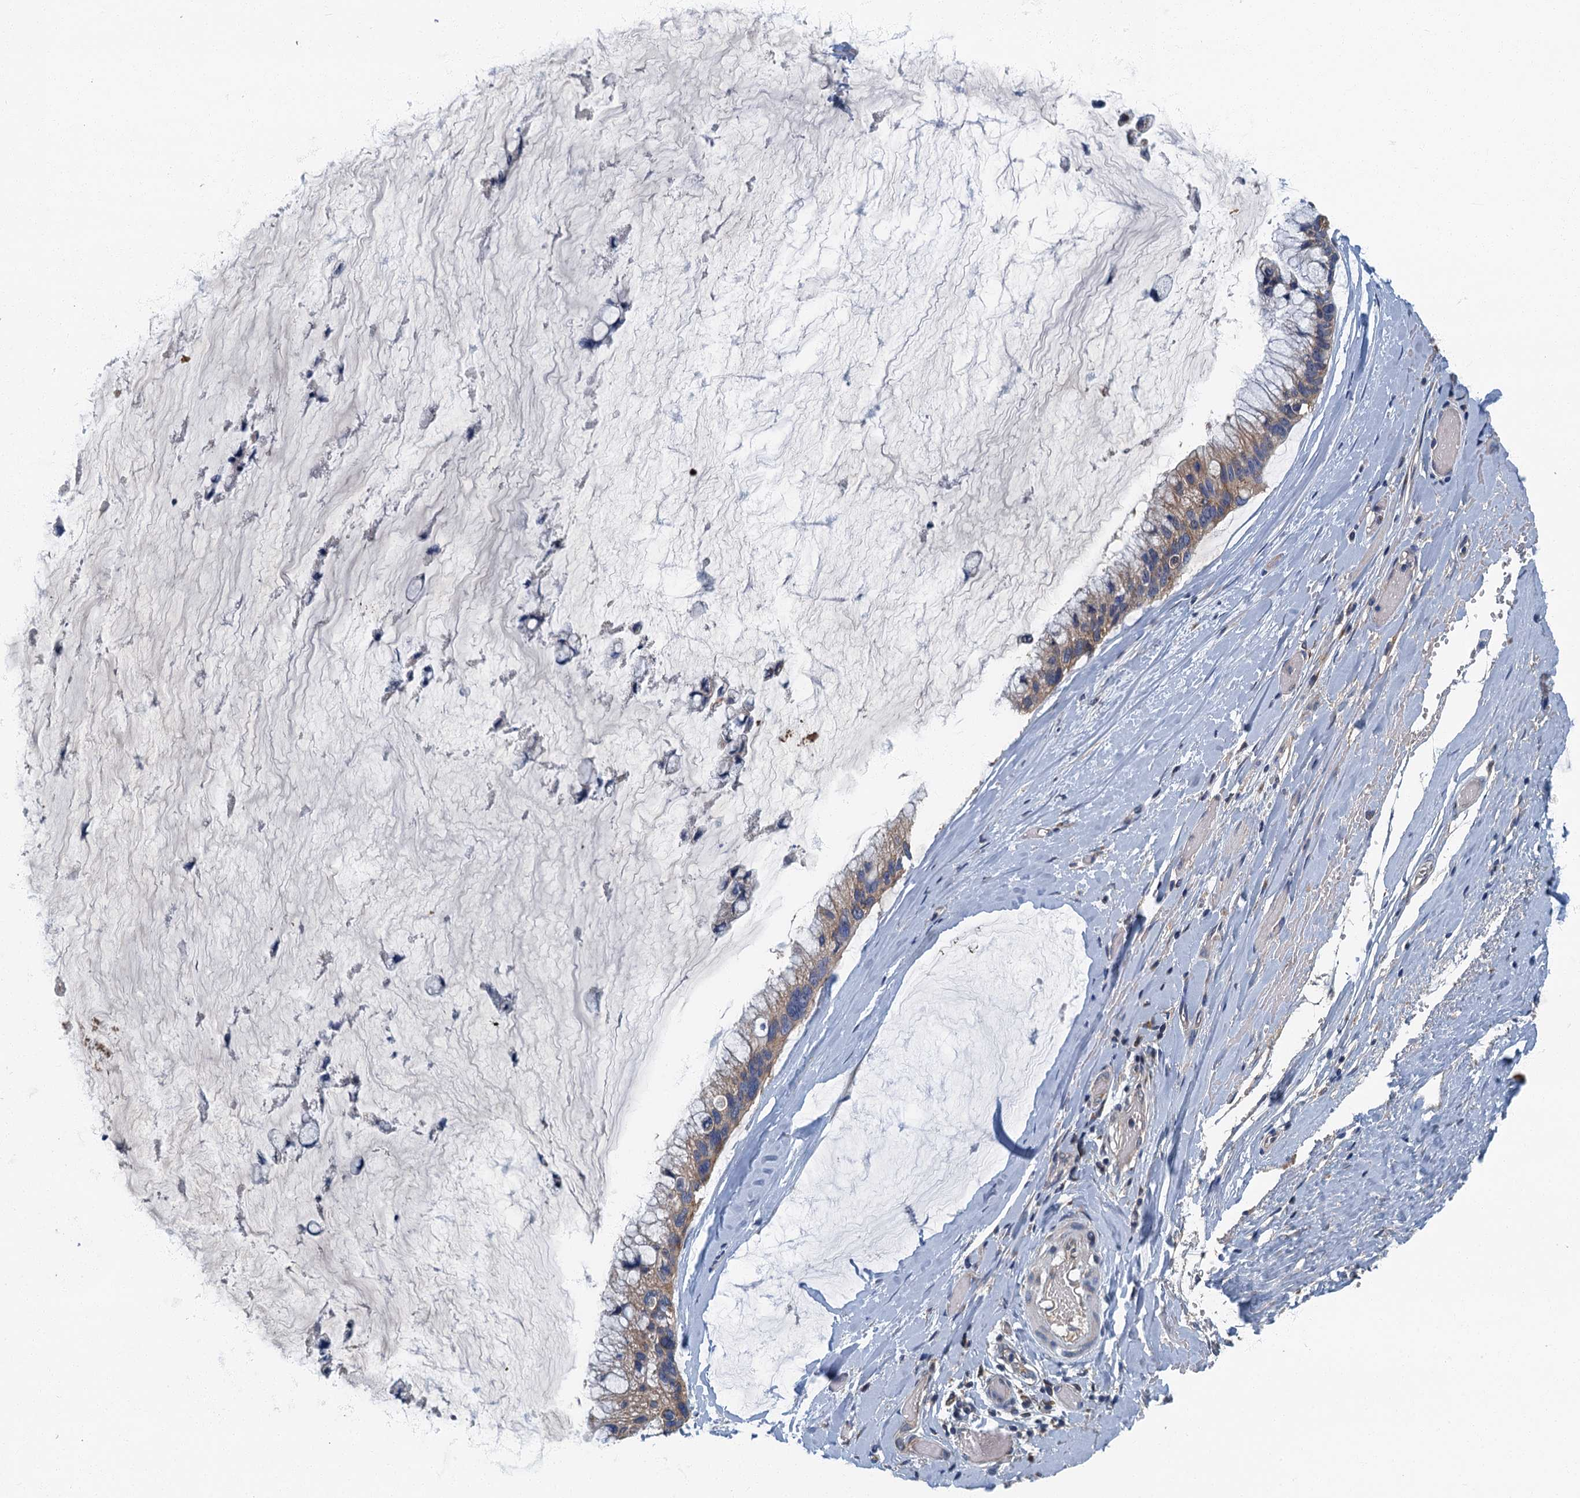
{"staining": {"intensity": "weak", "quantity": "25%-75%", "location": "cytoplasmic/membranous"}, "tissue": "ovarian cancer", "cell_type": "Tumor cells", "image_type": "cancer", "snomed": [{"axis": "morphology", "description": "Cystadenocarcinoma, mucinous, NOS"}, {"axis": "topography", "description": "Ovary"}], "caption": "Protein expression analysis of human ovarian cancer (mucinous cystadenocarcinoma) reveals weak cytoplasmic/membranous expression in approximately 25%-75% of tumor cells.", "gene": "DDX49", "patient": {"sex": "female", "age": 39}}